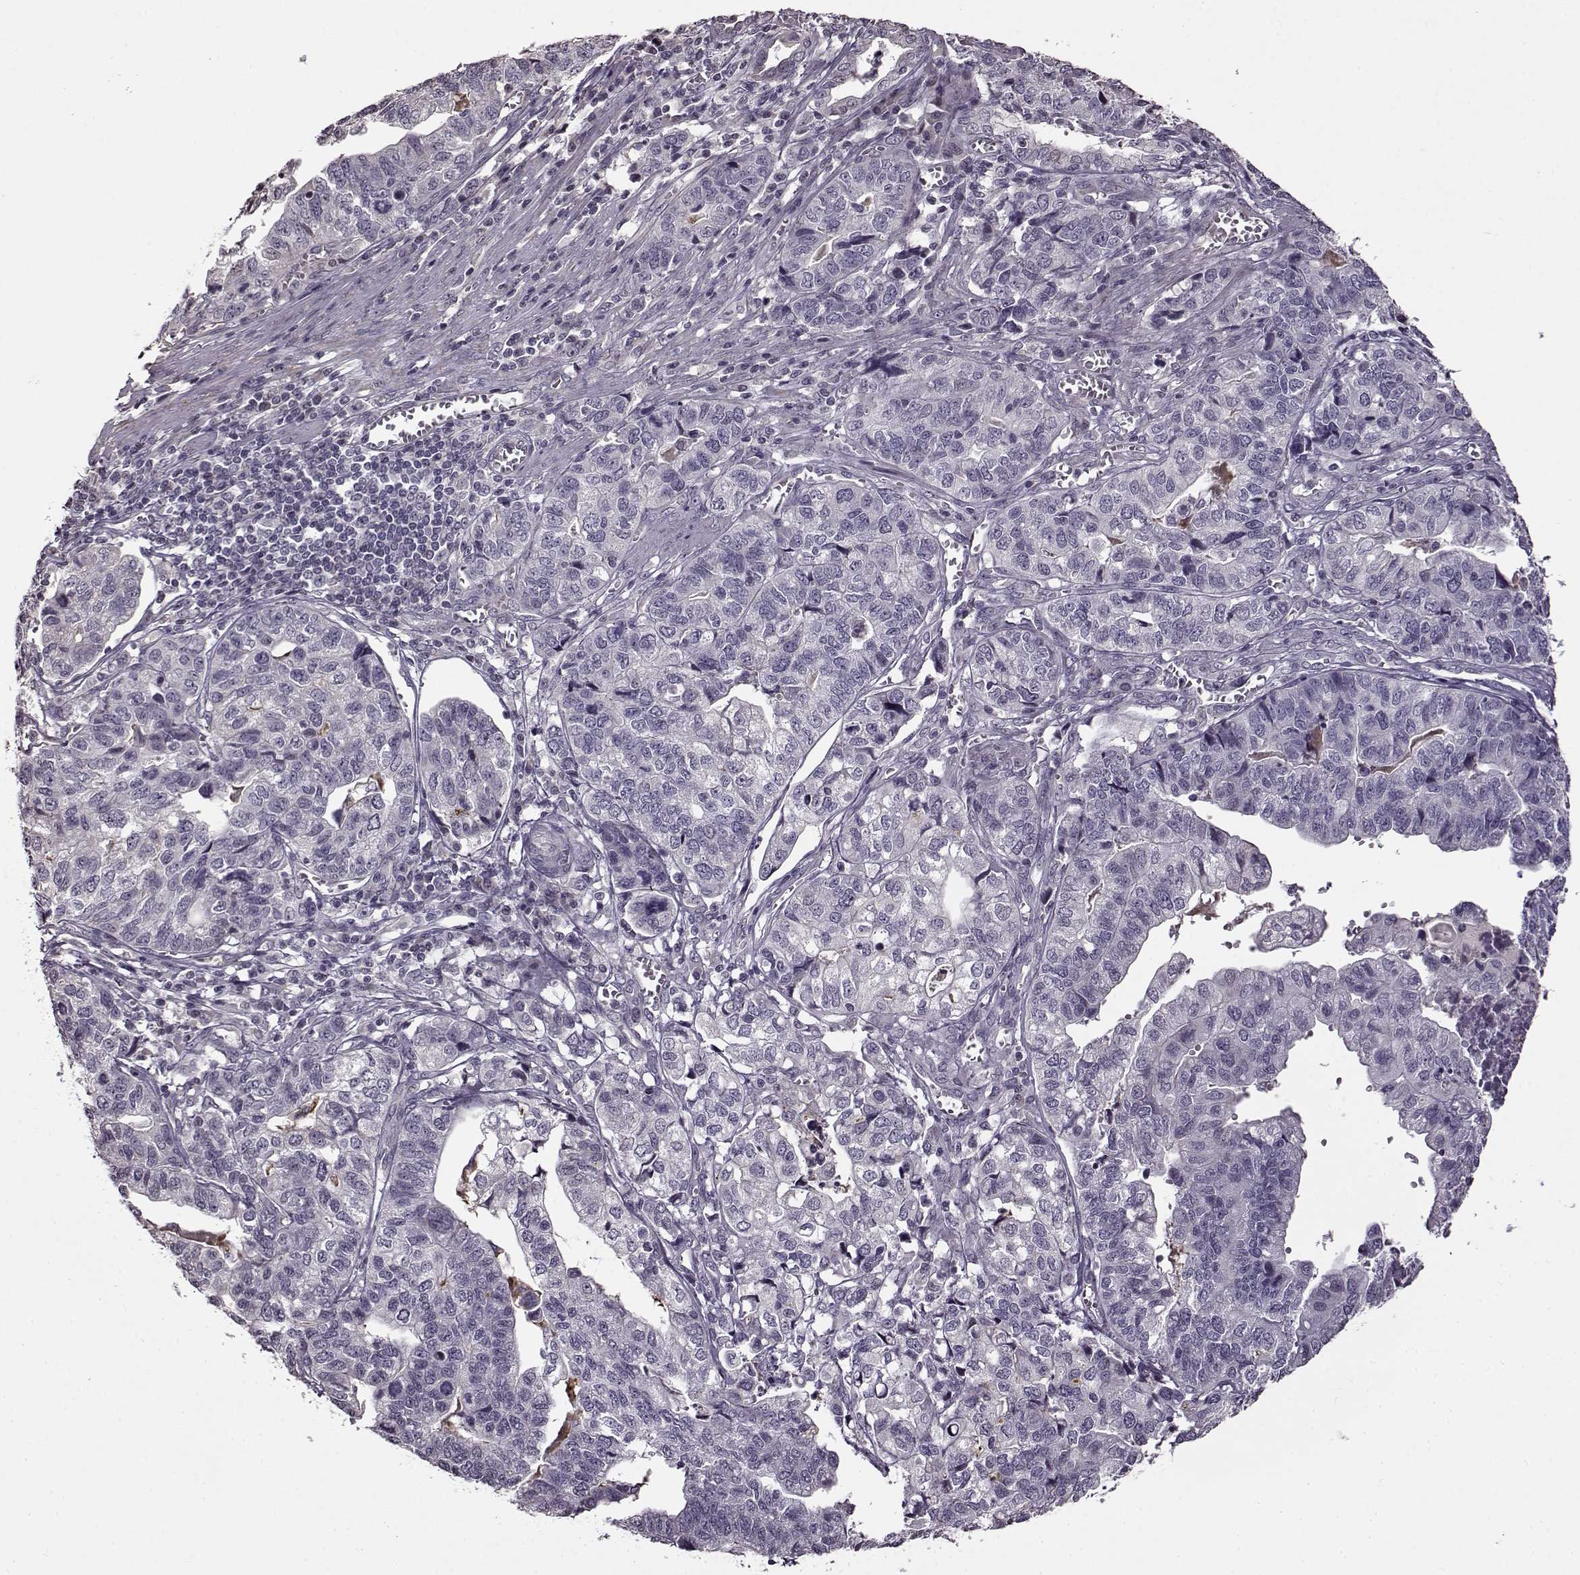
{"staining": {"intensity": "negative", "quantity": "none", "location": "none"}, "tissue": "stomach cancer", "cell_type": "Tumor cells", "image_type": "cancer", "snomed": [{"axis": "morphology", "description": "Adenocarcinoma, NOS"}, {"axis": "topography", "description": "Stomach, upper"}], "caption": "This is a photomicrograph of immunohistochemistry staining of stomach cancer (adenocarcinoma), which shows no staining in tumor cells. The staining is performed using DAB (3,3'-diaminobenzidine) brown chromogen with nuclei counter-stained in using hematoxylin.", "gene": "FSHB", "patient": {"sex": "female", "age": 67}}